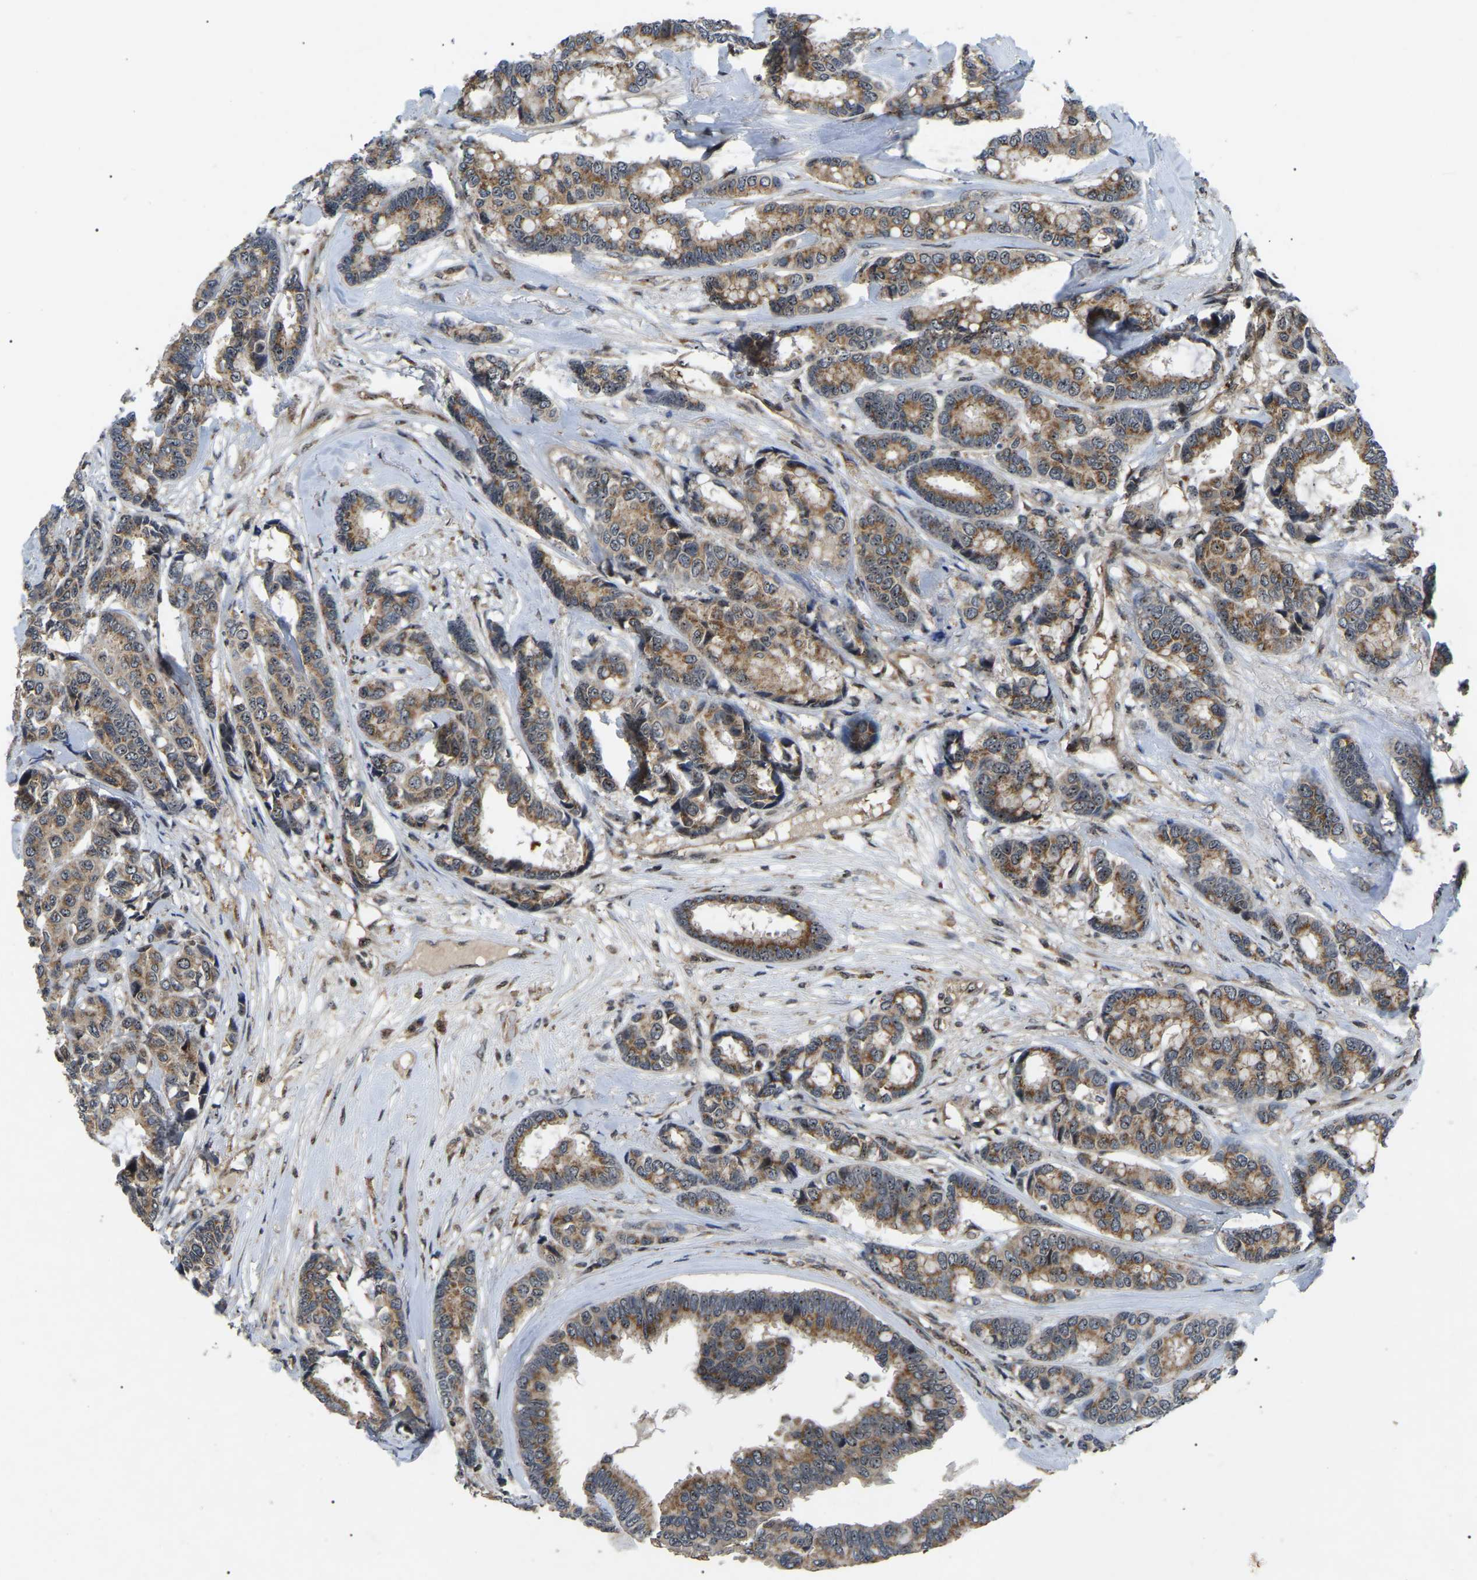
{"staining": {"intensity": "moderate", "quantity": ">75%", "location": "cytoplasmic/membranous,nuclear"}, "tissue": "breast cancer", "cell_type": "Tumor cells", "image_type": "cancer", "snomed": [{"axis": "morphology", "description": "Duct carcinoma"}, {"axis": "topography", "description": "Breast"}], "caption": "Immunohistochemistry (IHC) (DAB (3,3'-diaminobenzidine)) staining of human breast cancer exhibits moderate cytoplasmic/membranous and nuclear protein expression in about >75% of tumor cells.", "gene": "RBM28", "patient": {"sex": "female", "age": 87}}